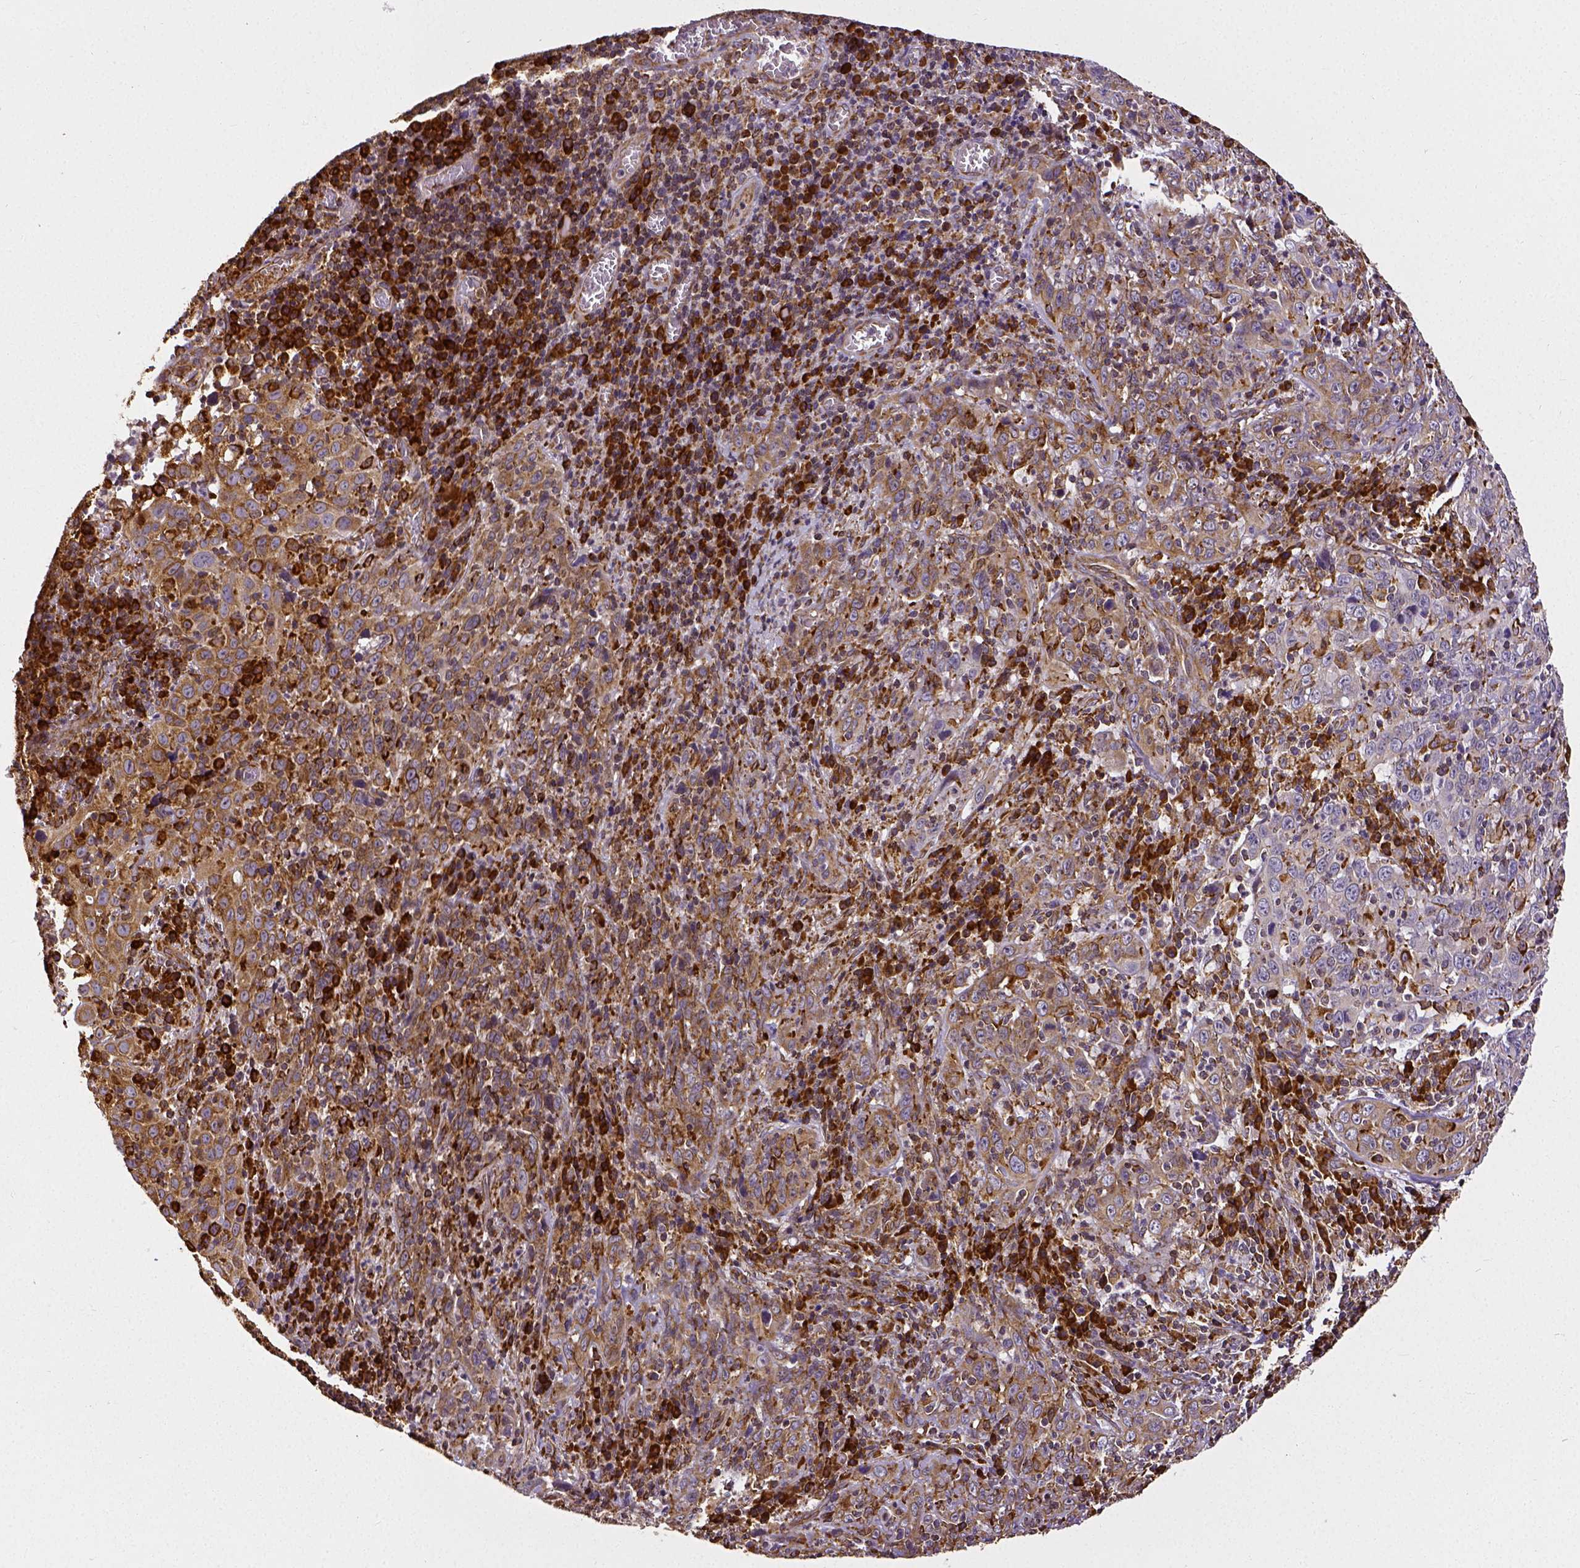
{"staining": {"intensity": "moderate", "quantity": ">75%", "location": "cytoplasmic/membranous"}, "tissue": "cervical cancer", "cell_type": "Tumor cells", "image_type": "cancer", "snomed": [{"axis": "morphology", "description": "Squamous cell carcinoma, NOS"}, {"axis": "topography", "description": "Cervix"}], "caption": "A high-resolution histopathology image shows immunohistochemistry staining of cervical cancer, which reveals moderate cytoplasmic/membranous expression in approximately >75% of tumor cells.", "gene": "MTDH", "patient": {"sex": "female", "age": 46}}